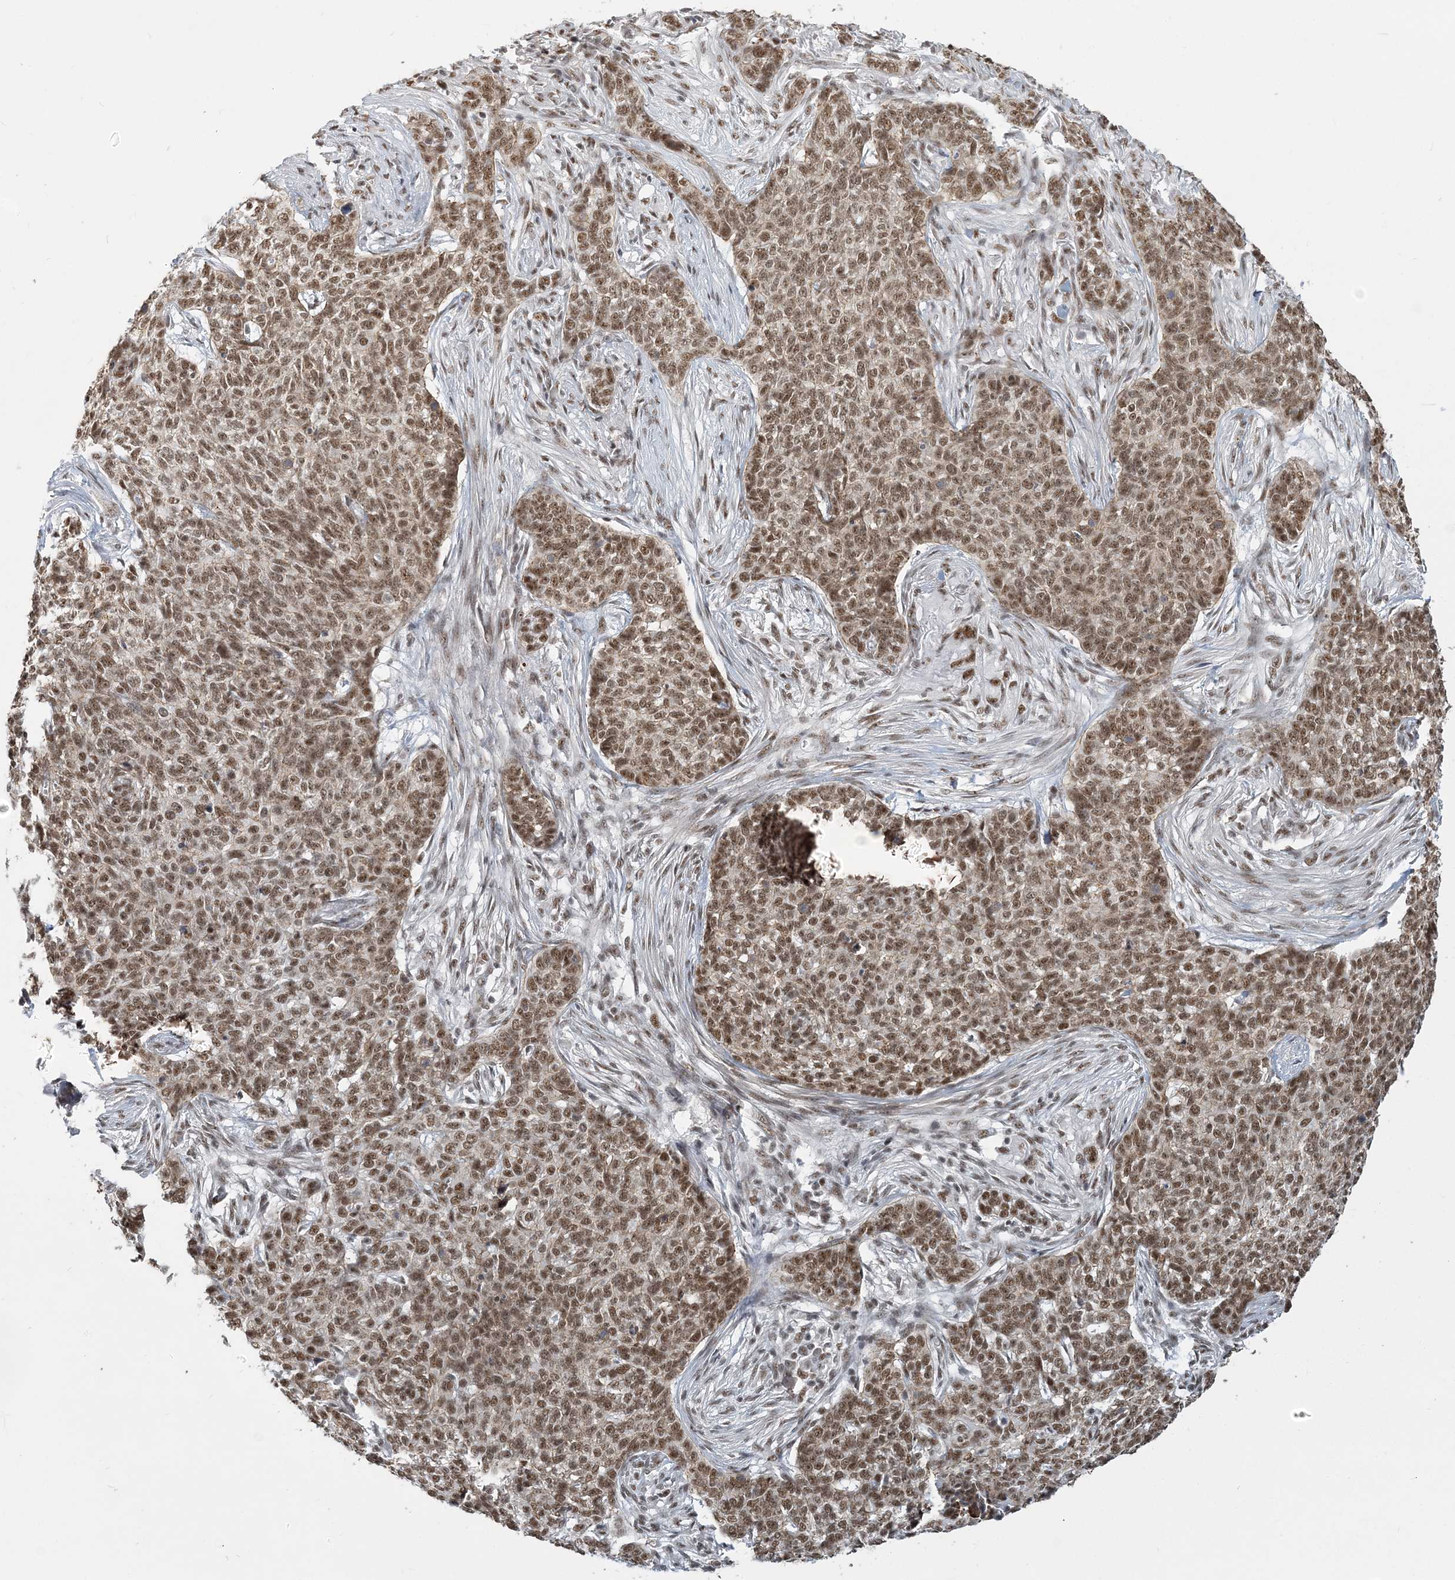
{"staining": {"intensity": "moderate", "quantity": ">75%", "location": "nuclear"}, "tissue": "skin cancer", "cell_type": "Tumor cells", "image_type": "cancer", "snomed": [{"axis": "morphology", "description": "Basal cell carcinoma"}, {"axis": "topography", "description": "Skin"}], "caption": "Skin basal cell carcinoma stained for a protein shows moderate nuclear positivity in tumor cells. (DAB = brown stain, brightfield microscopy at high magnification).", "gene": "PLRG1", "patient": {"sex": "male", "age": 85}}